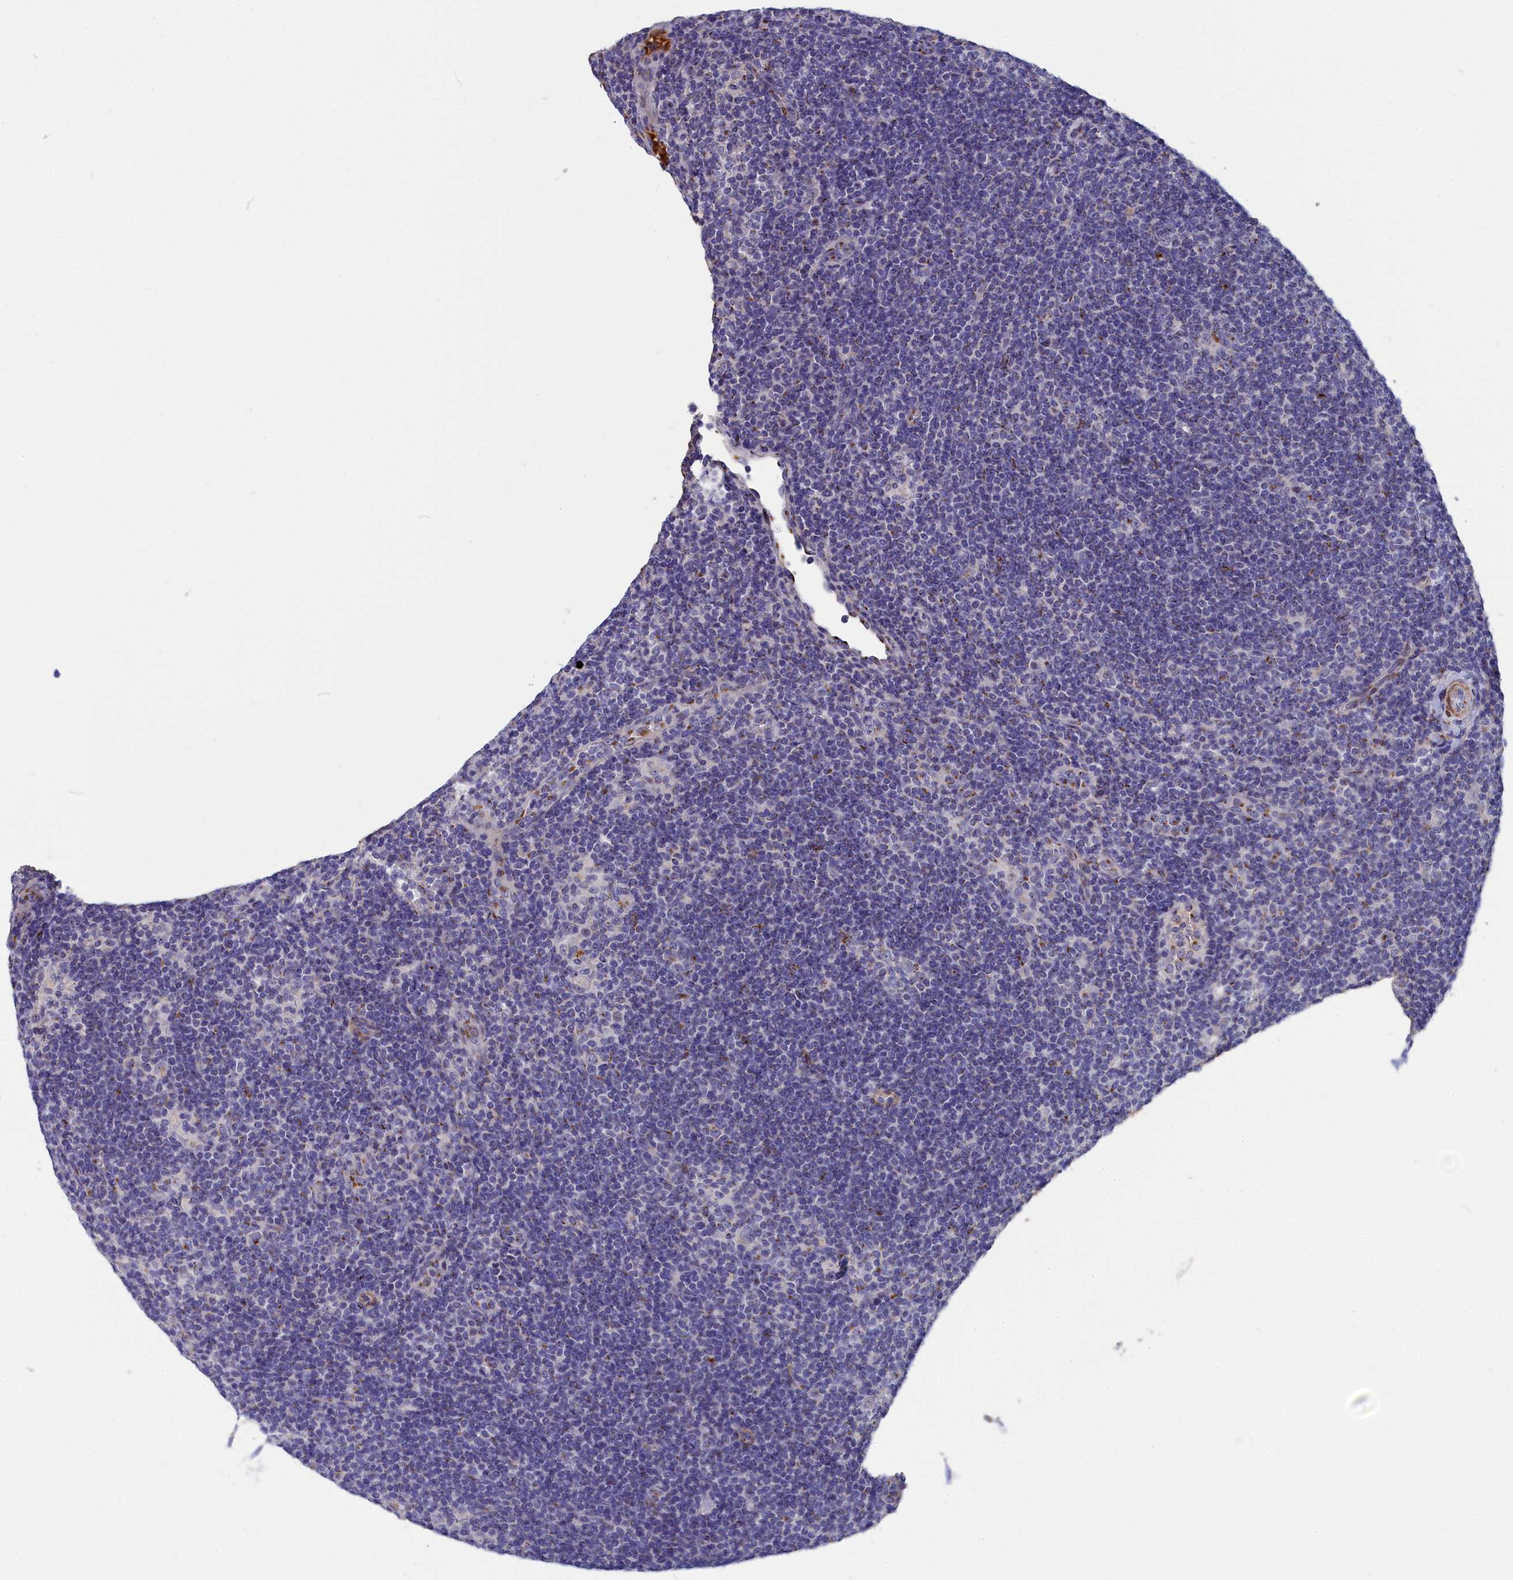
{"staining": {"intensity": "moderate", "quantity": "25%-75%", "location": "cytoplasmic/membranous"}, "tissue": "lymphoma", "cell_type": "Tumor cells", "image_type": "cancer", "snomed": [{"axis": "morphology", "description": "Hodgkin's disease, NOS"}, {"axis": "topography", "description": "Lymph node"}], "caption": "The photomicrograph reveals staining of lymphoma, revealing moderate cytoplasmic/membranous protein staining (brown color) within tumor cells.", "gene": "TUBGCP4", "patient": {"sex": "female", "age": 57}}